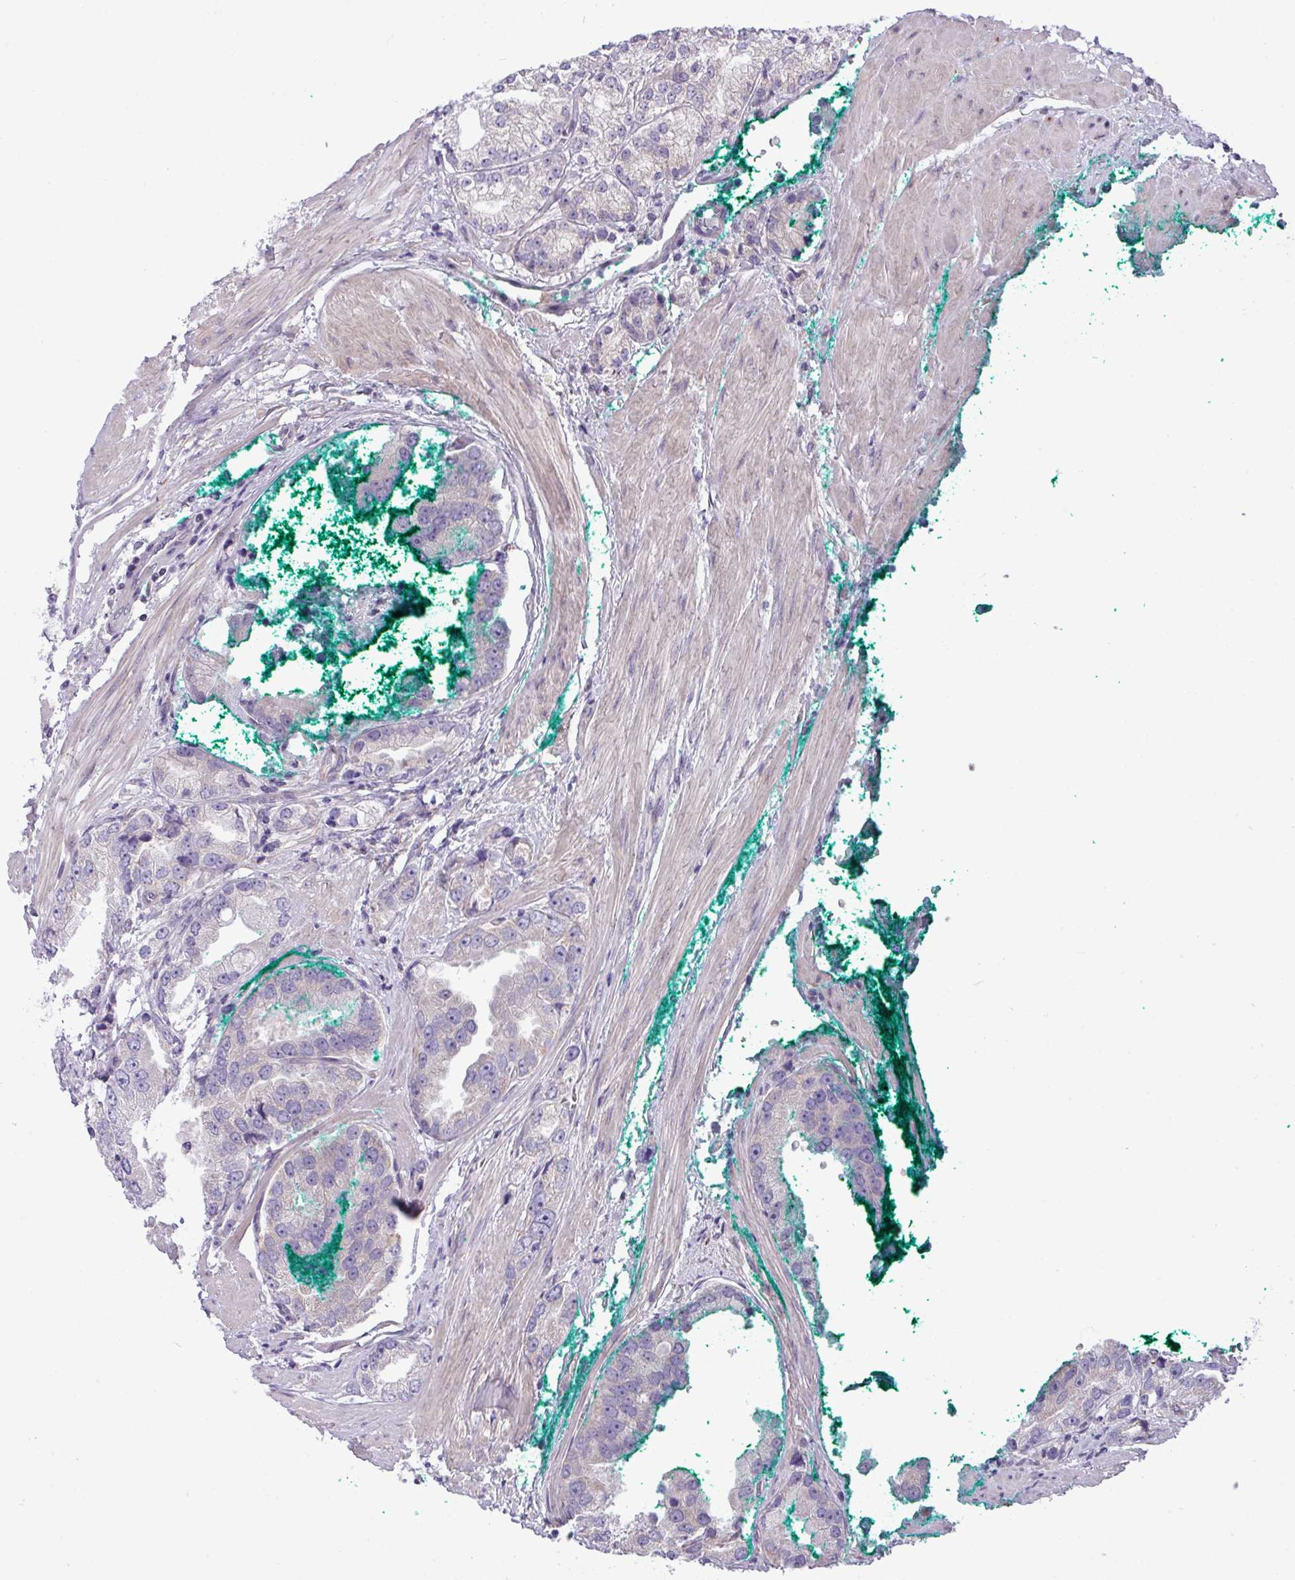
{"staining": {"intensity": "negative", "quantity": "none", "location": "none"}, "tissue": "prostate cancer", "cell_type": "Tumor cells", "image_type": "cancer", "snomed": [{"axis": "morphology", "description": "Adenocarcinoma, High grade"}, {"axis": "topography", "description": "Prostate"}], "caption": "Histopathology image shows no protein positivity in tumor cells of prostate cancer tissue.", "gene": "IRGC", "patient": {"sex": "male", "age": 50}}